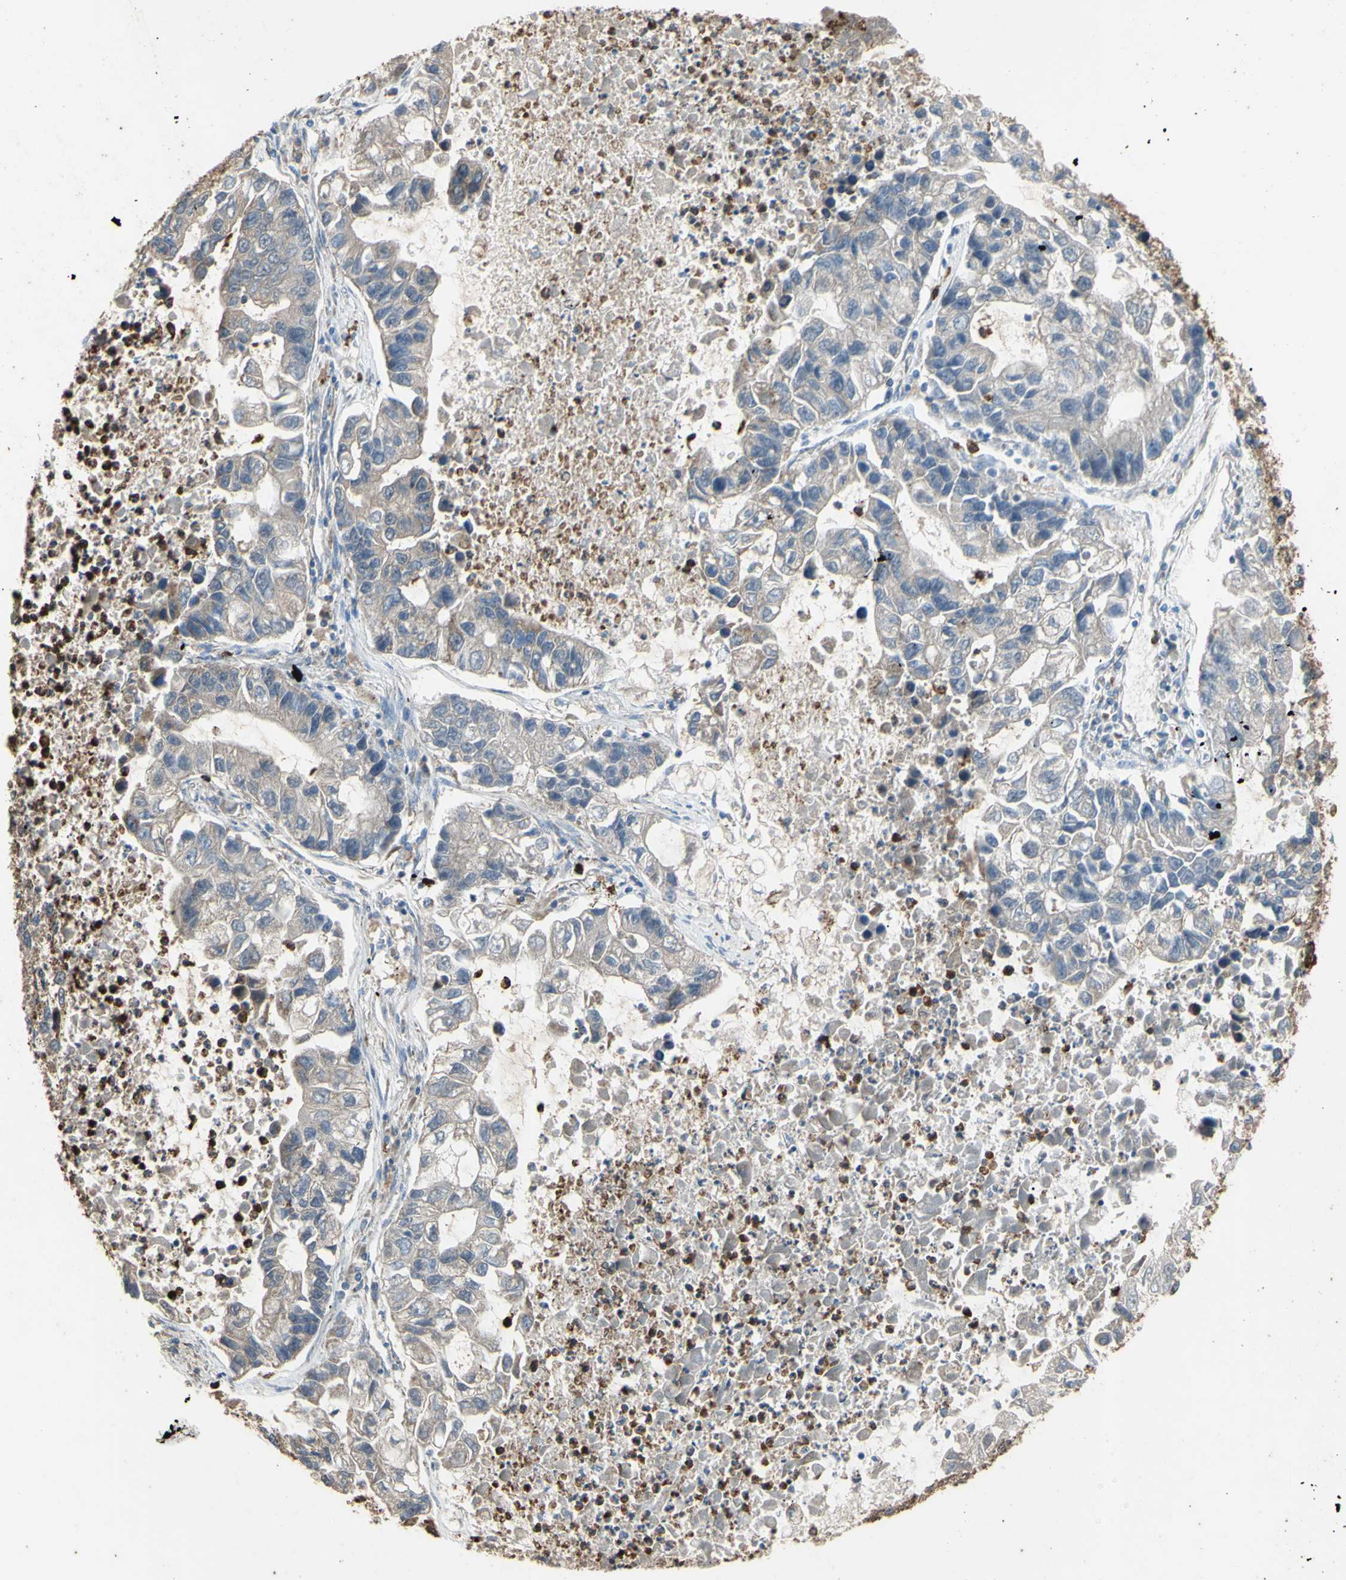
{"staining": {"intensity": "weak", "quantity": "25%-75%", "location": "cytoplasmic/membranous"}, "tissue": "lung cancer", "cell_type": "Tumor cells", "image_type": "cancer", "snomed": [{"axis": "morphology", "description": "Adenocarcinoma, NOS"}, {"axis": "topography", "description": "Lung"}], "caption": "The immunohistochemical stain highlights weak cytoplasmic/membranous staining in tumor cells of lung cancer (adenocarcinoma) tissue. The staining is performed using DAB brown chromogen to label protein expression. The nuclei are counter-stained blue using hematoxylin.", "gene": "CTTN", "patient": {"sex": "female", "age": 51}}